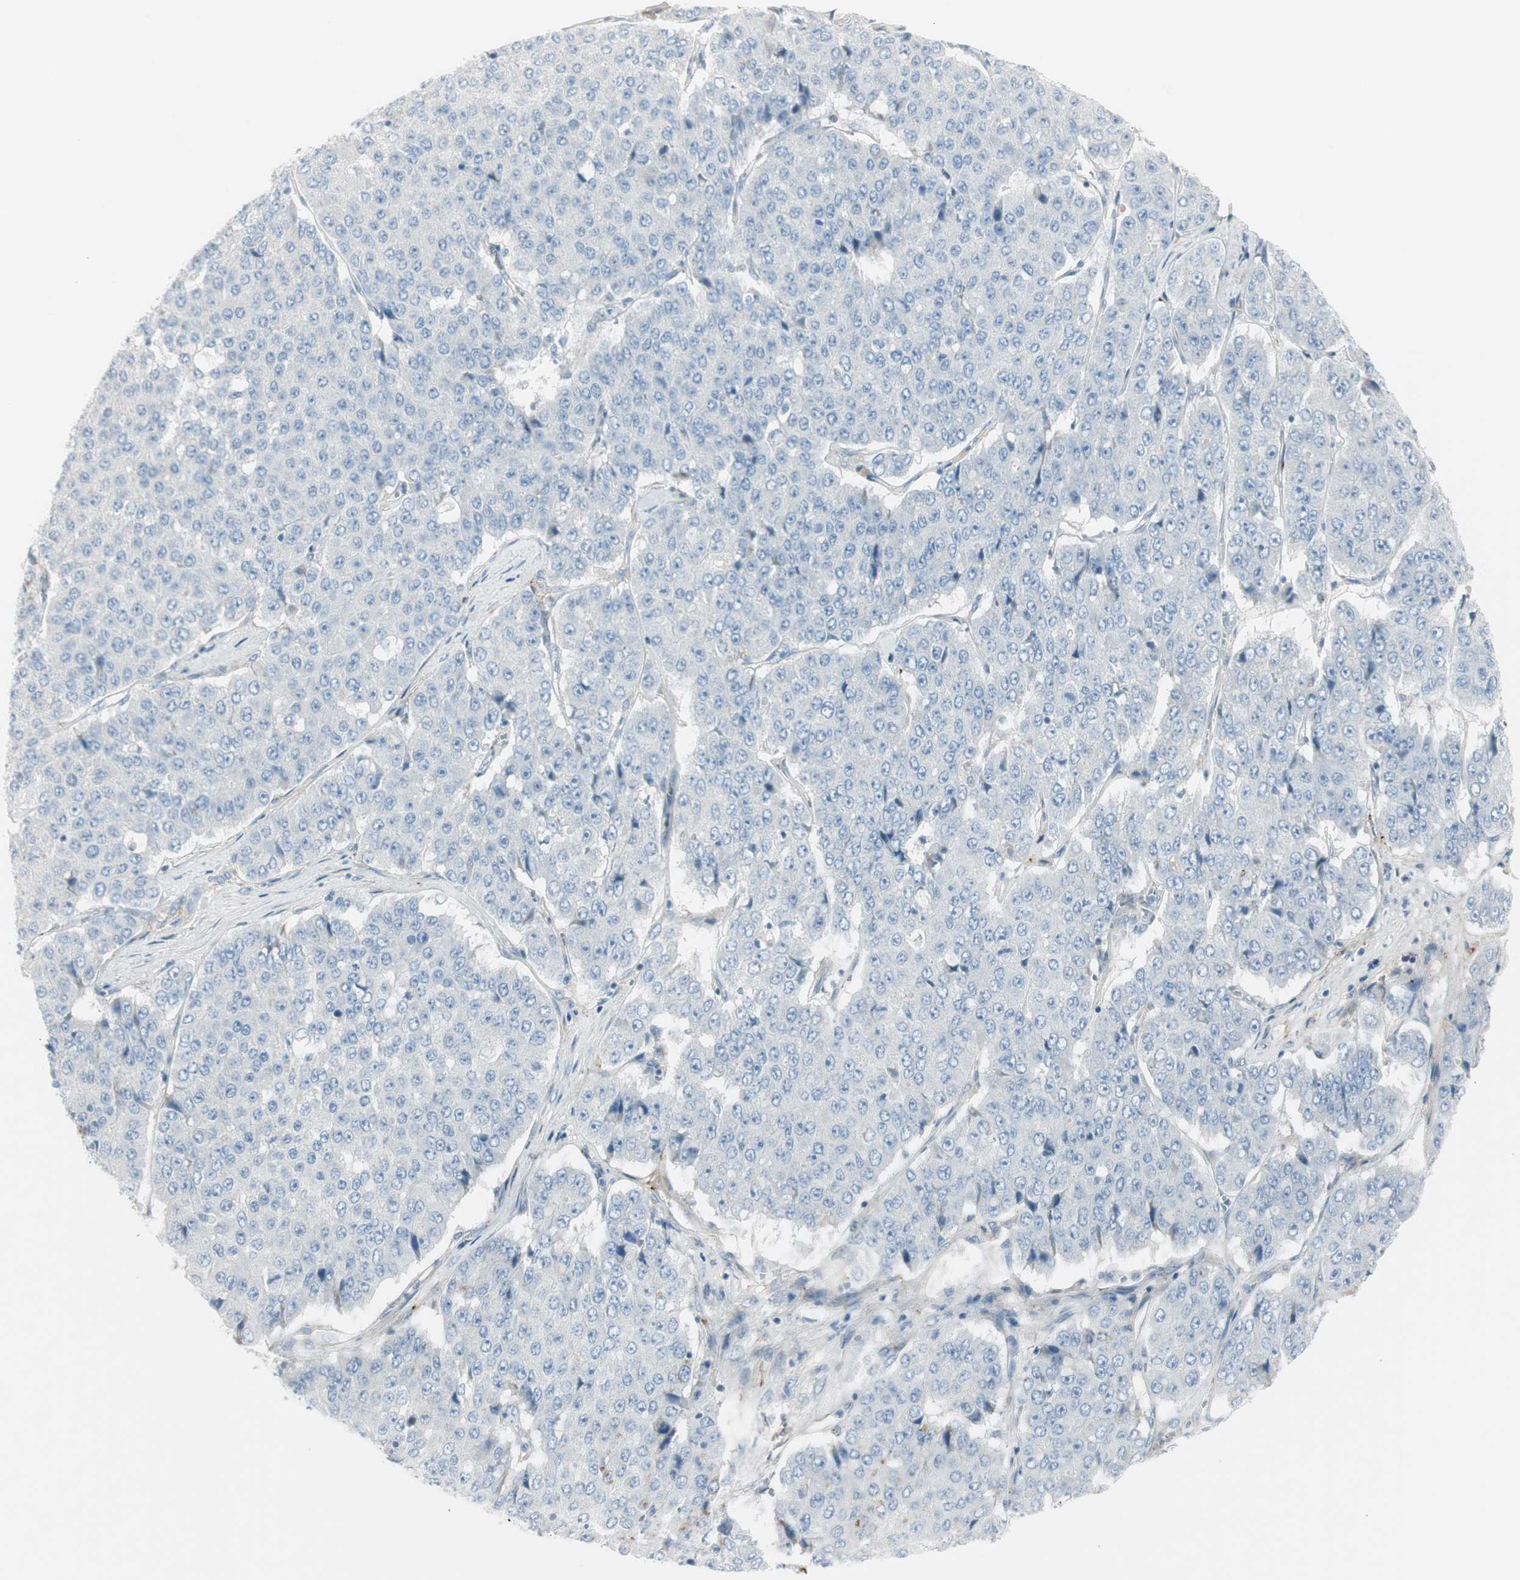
{"staining": {"intensity": "negative", "quantity": "none", "location": "none"}, "tissue": "pancreatic cancer", "cell_type": "Tumor cells", "image_type": "cancer", "snomed": [{"axis": "morphology", "description": "Adenocarcinoma, NOS"}, {"axis": "topography", "description": "Pancreas"}], "caption": "Immunohistochemistry (IHC) of pancreatic cancer demonstrates no positivity in tumor cells.", "gene": "CACNA2D1", "patient": {"sex": "male", "age": 50}}